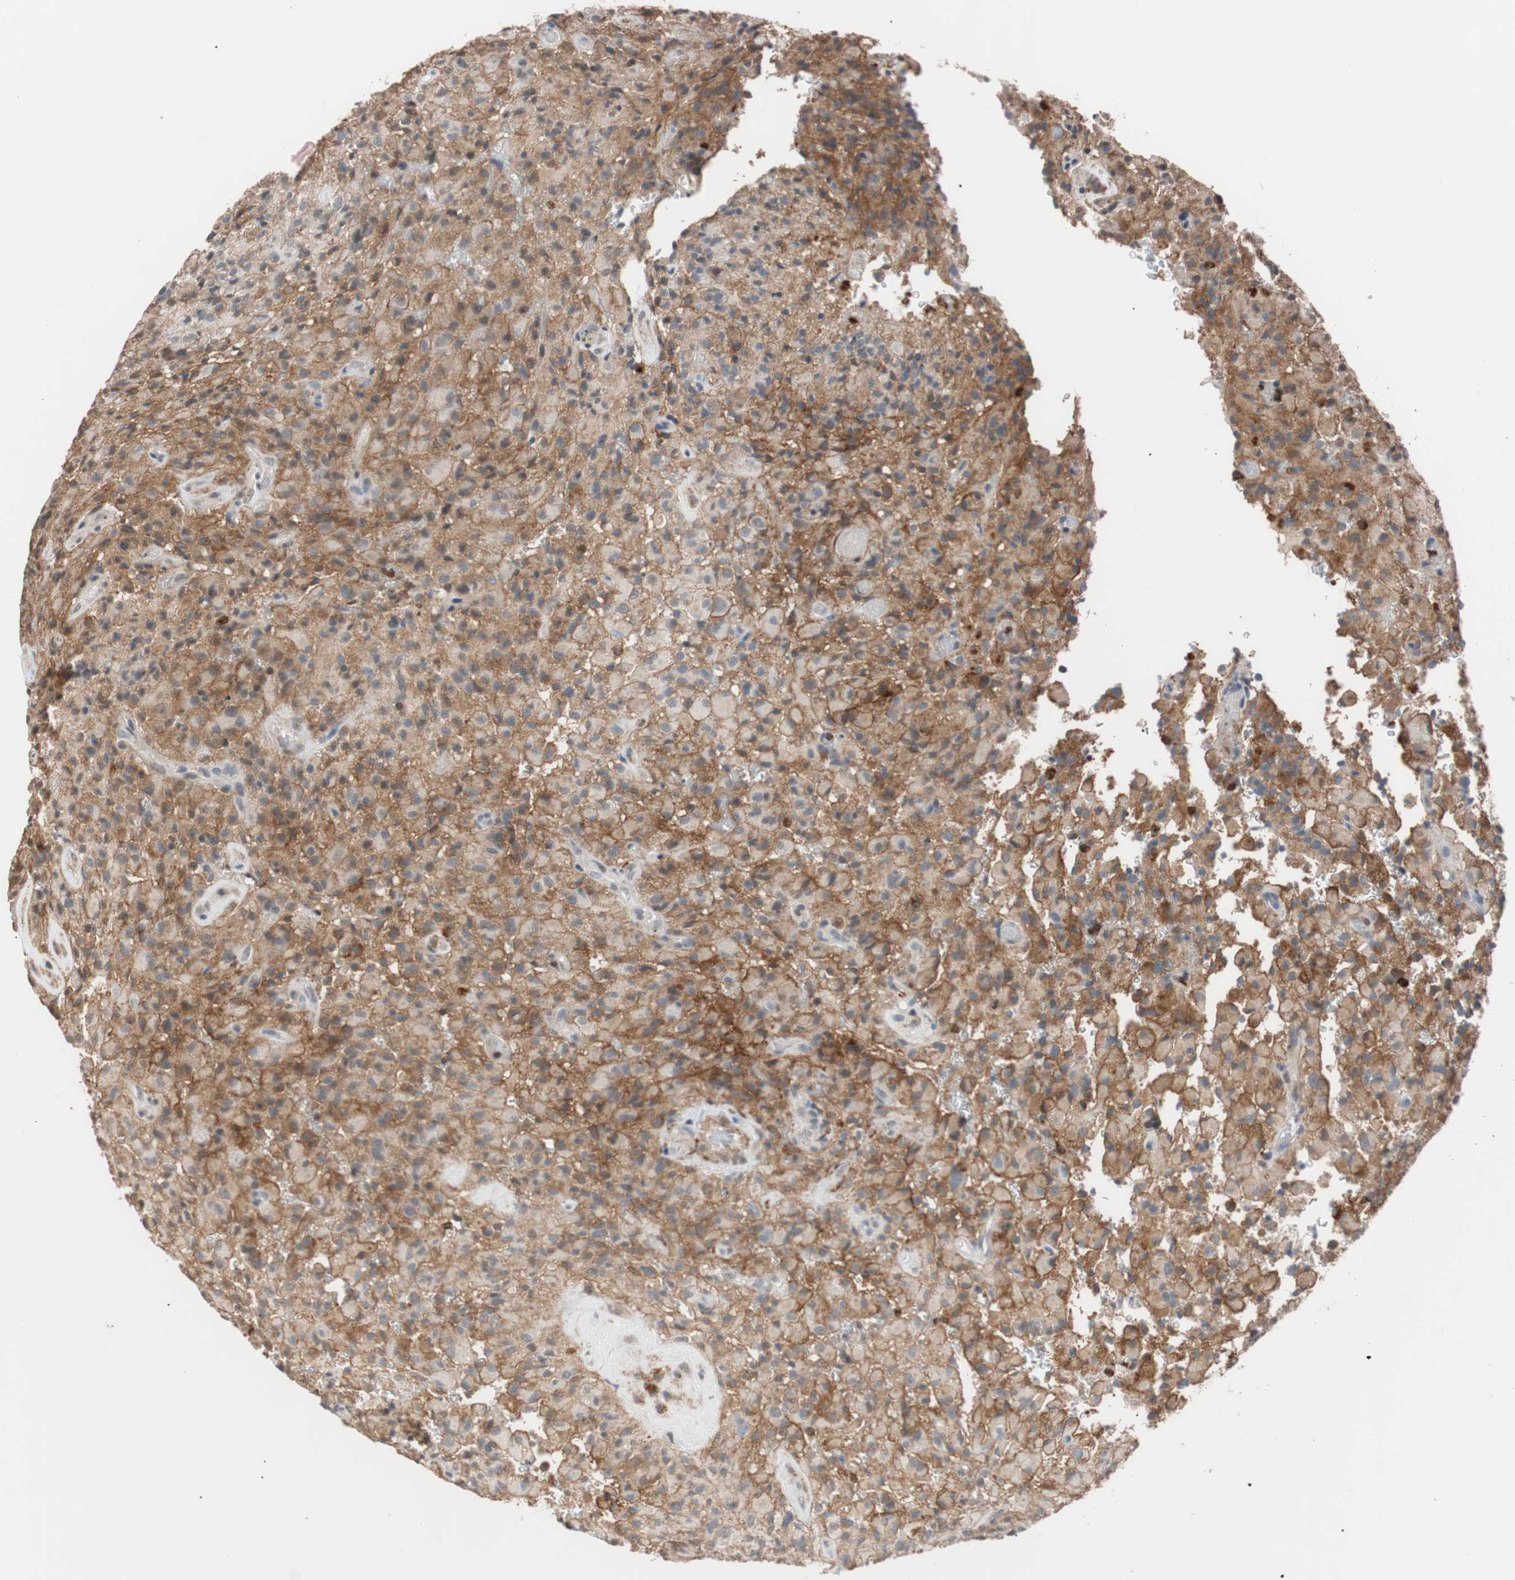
{"staining": {"intensity": "weak", "quantity": "25%-75%", "location": "cytoplasmic/membranous"}, "tissue": "glioma", "cell_type": "Tumor cells", "image_type": "cancer", "snomed": [{"axis": "morphology", "description": "Glioma, malignant, High grade"}, {"axis": "topography", "description": "Brain"}], "caption": "Immunohistochemistry (IHC) of glioma reveals low levels of weak cytoplasmic/membranous staining in about 25%-75% of tumor cells.", "gene": "LITAF", "patient": {"sex": "male", "age": 71}}